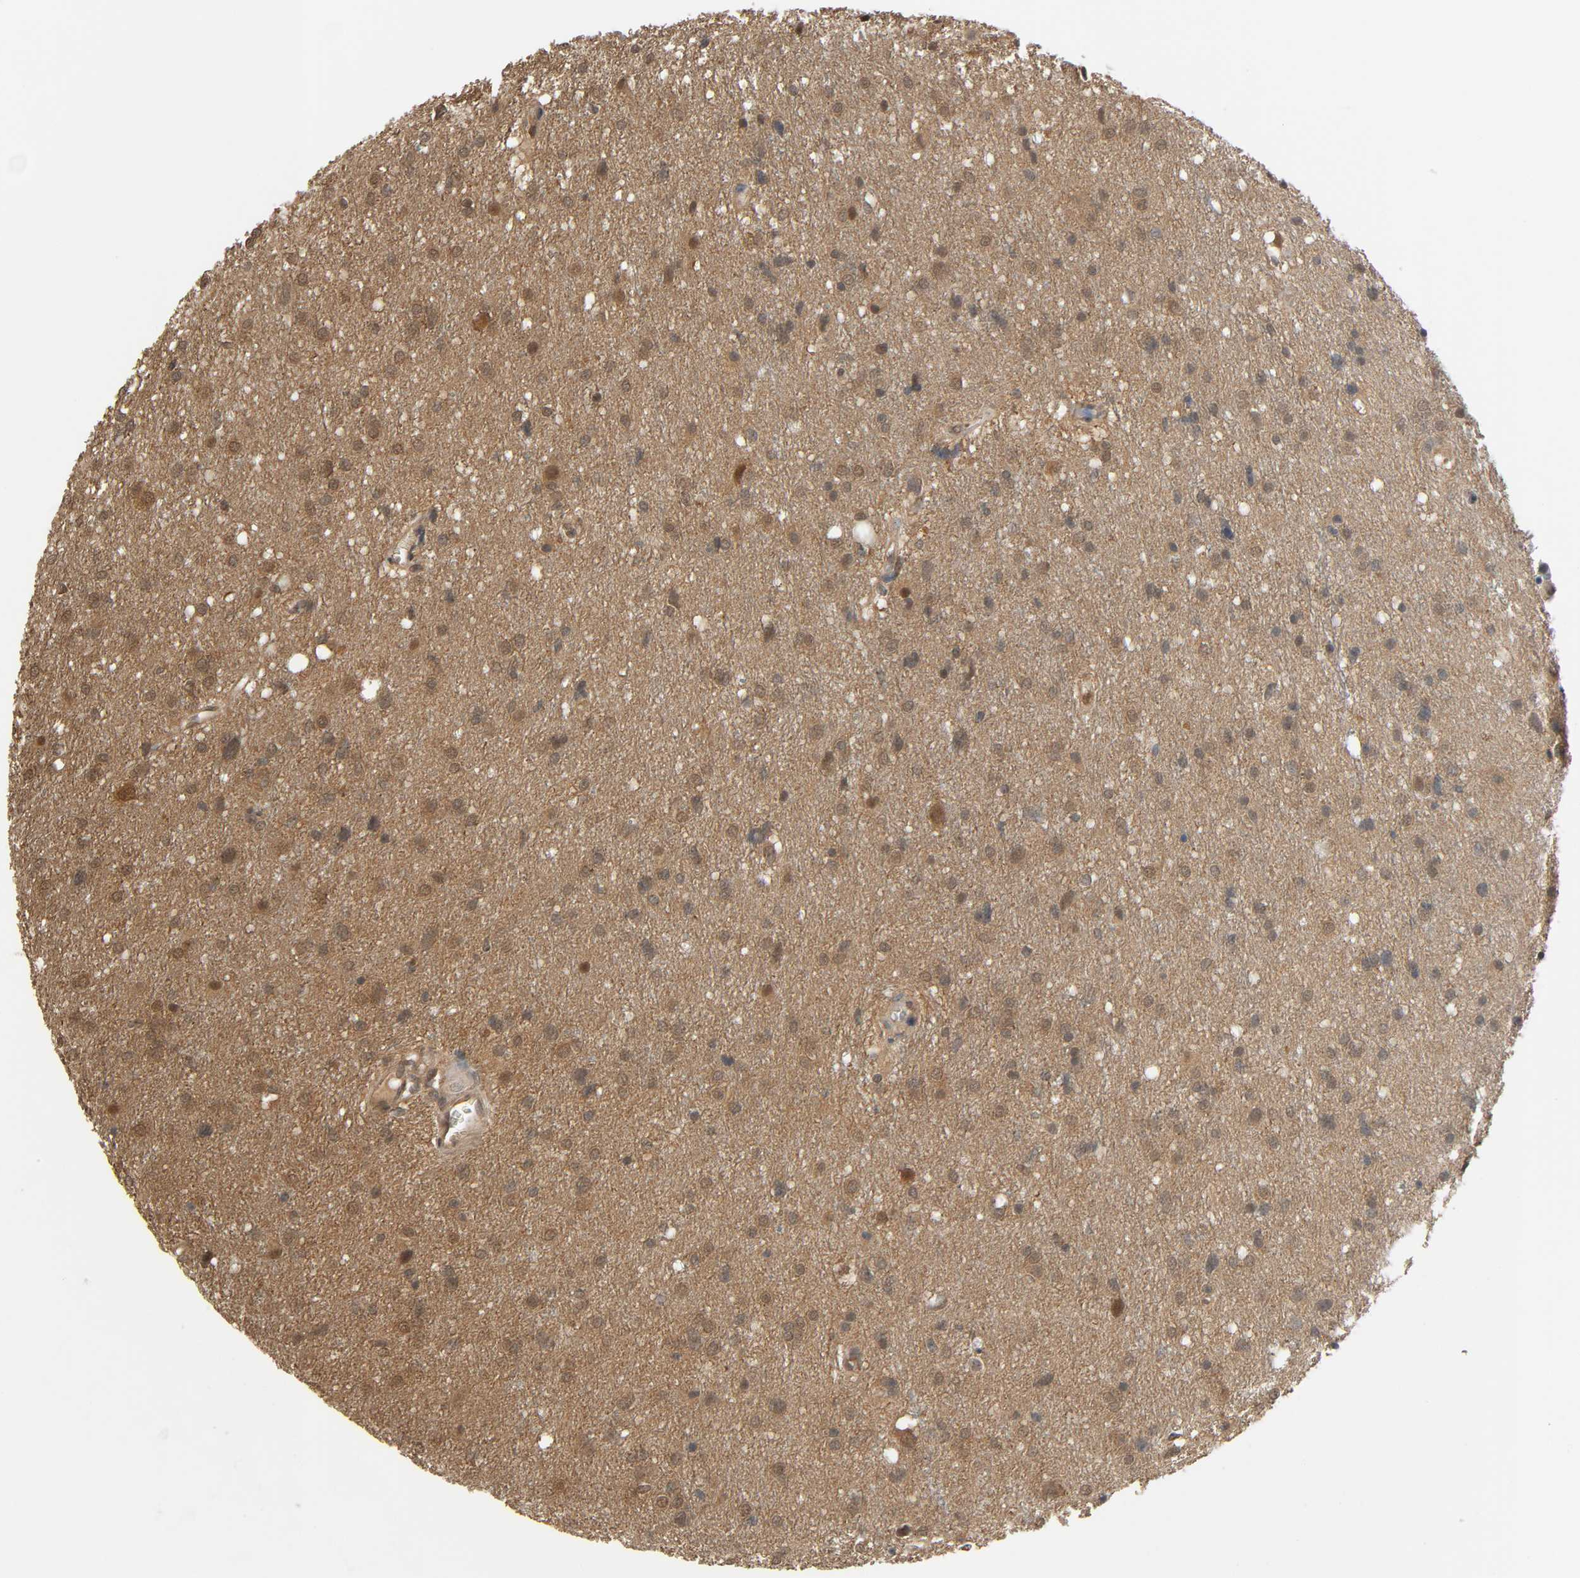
{"staining": {"intensity": "weak", "quantity": ">75%", "location": "cytoplasmic/membranous,nuclear"}, "tissue": "glioma", "cell_type": "Tumor cells", "image_type": "cancer", "snomed": [{"axis": "morphology", "description": "Glioma, malignant, High grade"}, {"axis": "topography", "description": "Brain"}], "caption": "Brown immunohistochemical staining in human glioma displays weak cytoplasmic/membranous and nuclear positivity in about >75% of tumor cells.", "gene": "NEDD8", "patient": {"sex": "female", "age": 59}}